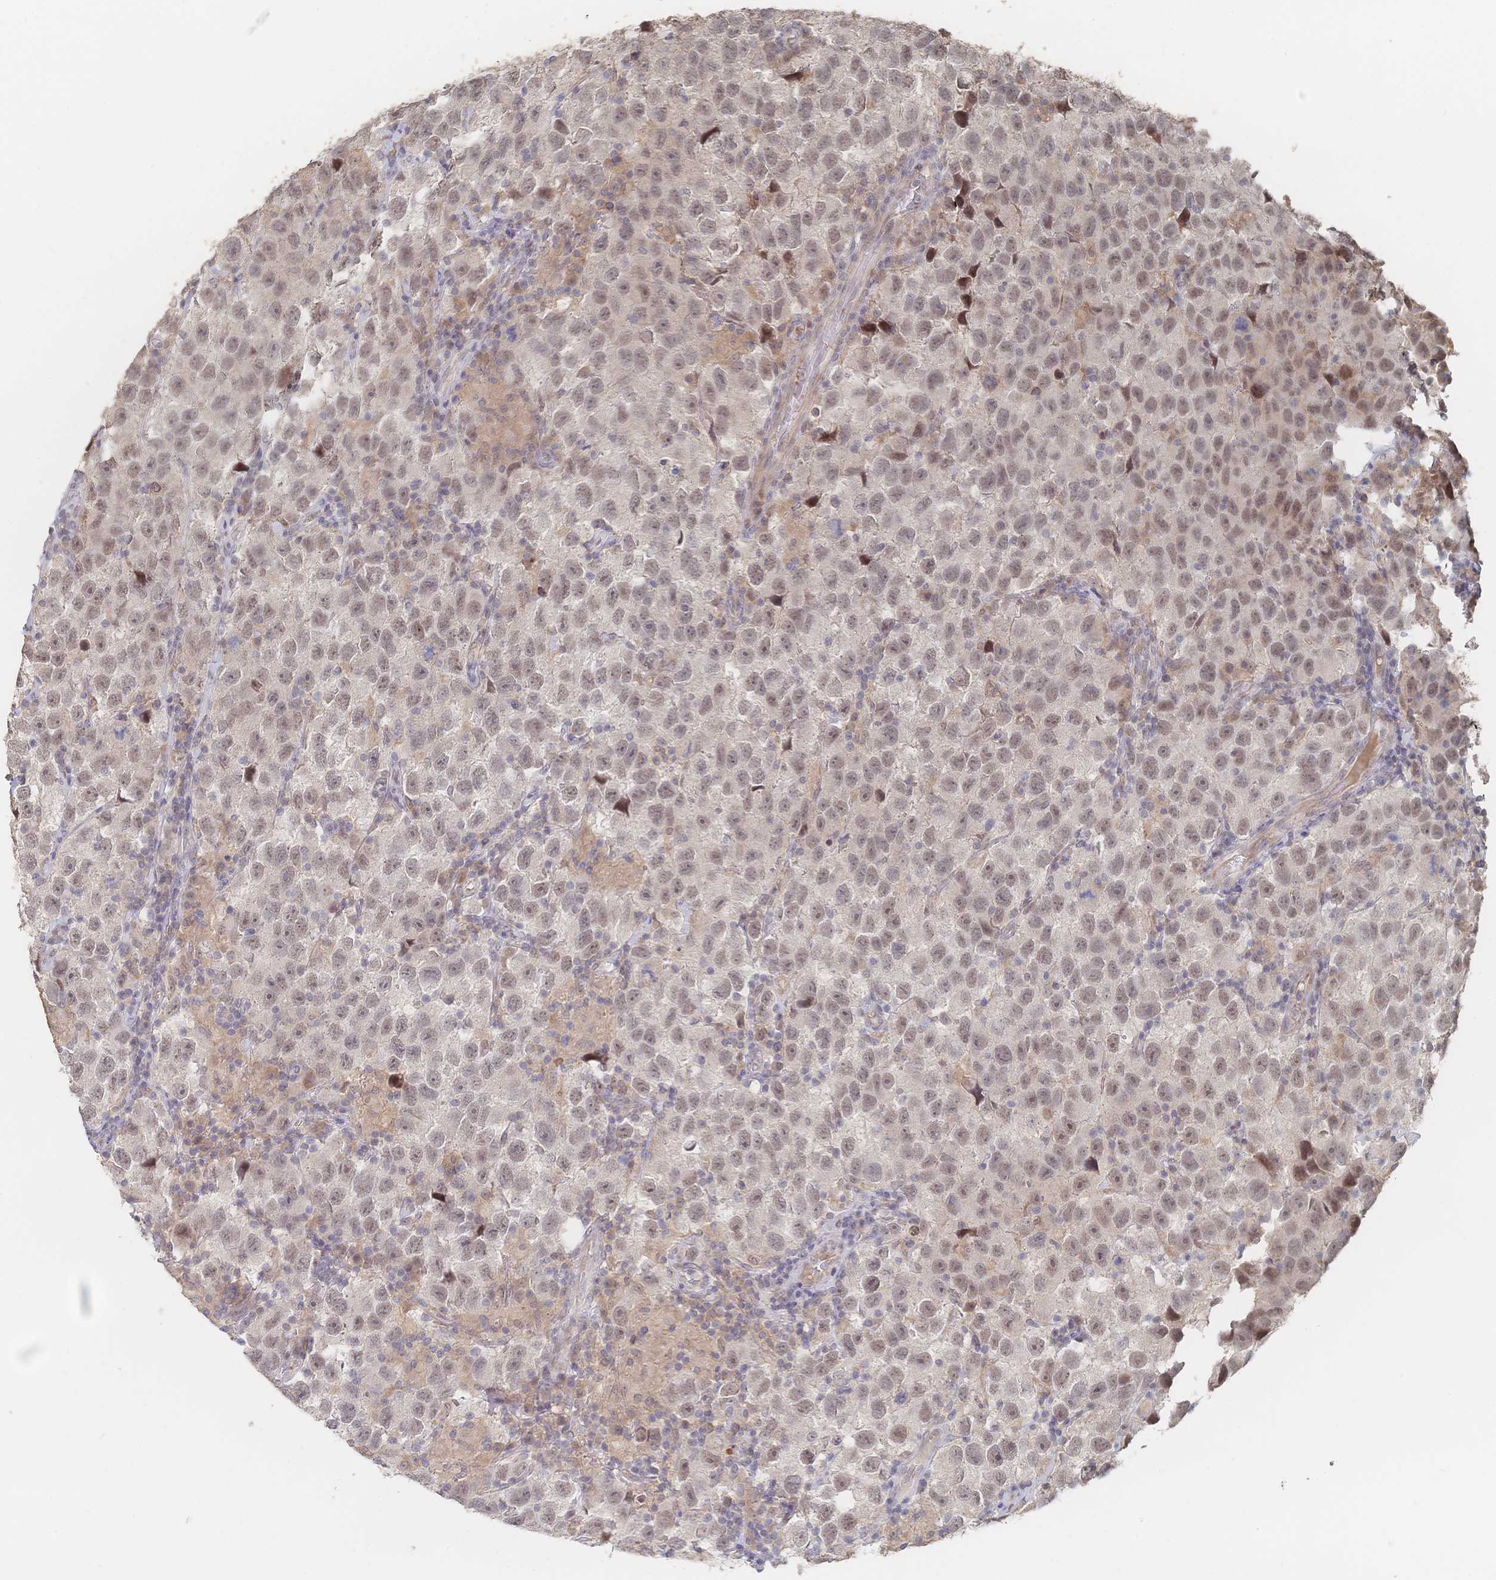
{"staining": {"intensity": "weak", "quantity": ">75%", "location": "nuclear"}, "tissue": "testis cancer", "cell_type": "Tumor cells", "image_type": "cancer", "snomed": [{"axis": "morphology", "description": "Seminoma, NOS"}, {"axis": "topography", "description": "Testis"}], "caption": "Human testis seminoma stained with a brown dye demonstrates weak nuclear positive expression in approximately >75% of tumor cells.", "gene": "LRP5", "patient": {"sex": "male", "age": 26}}